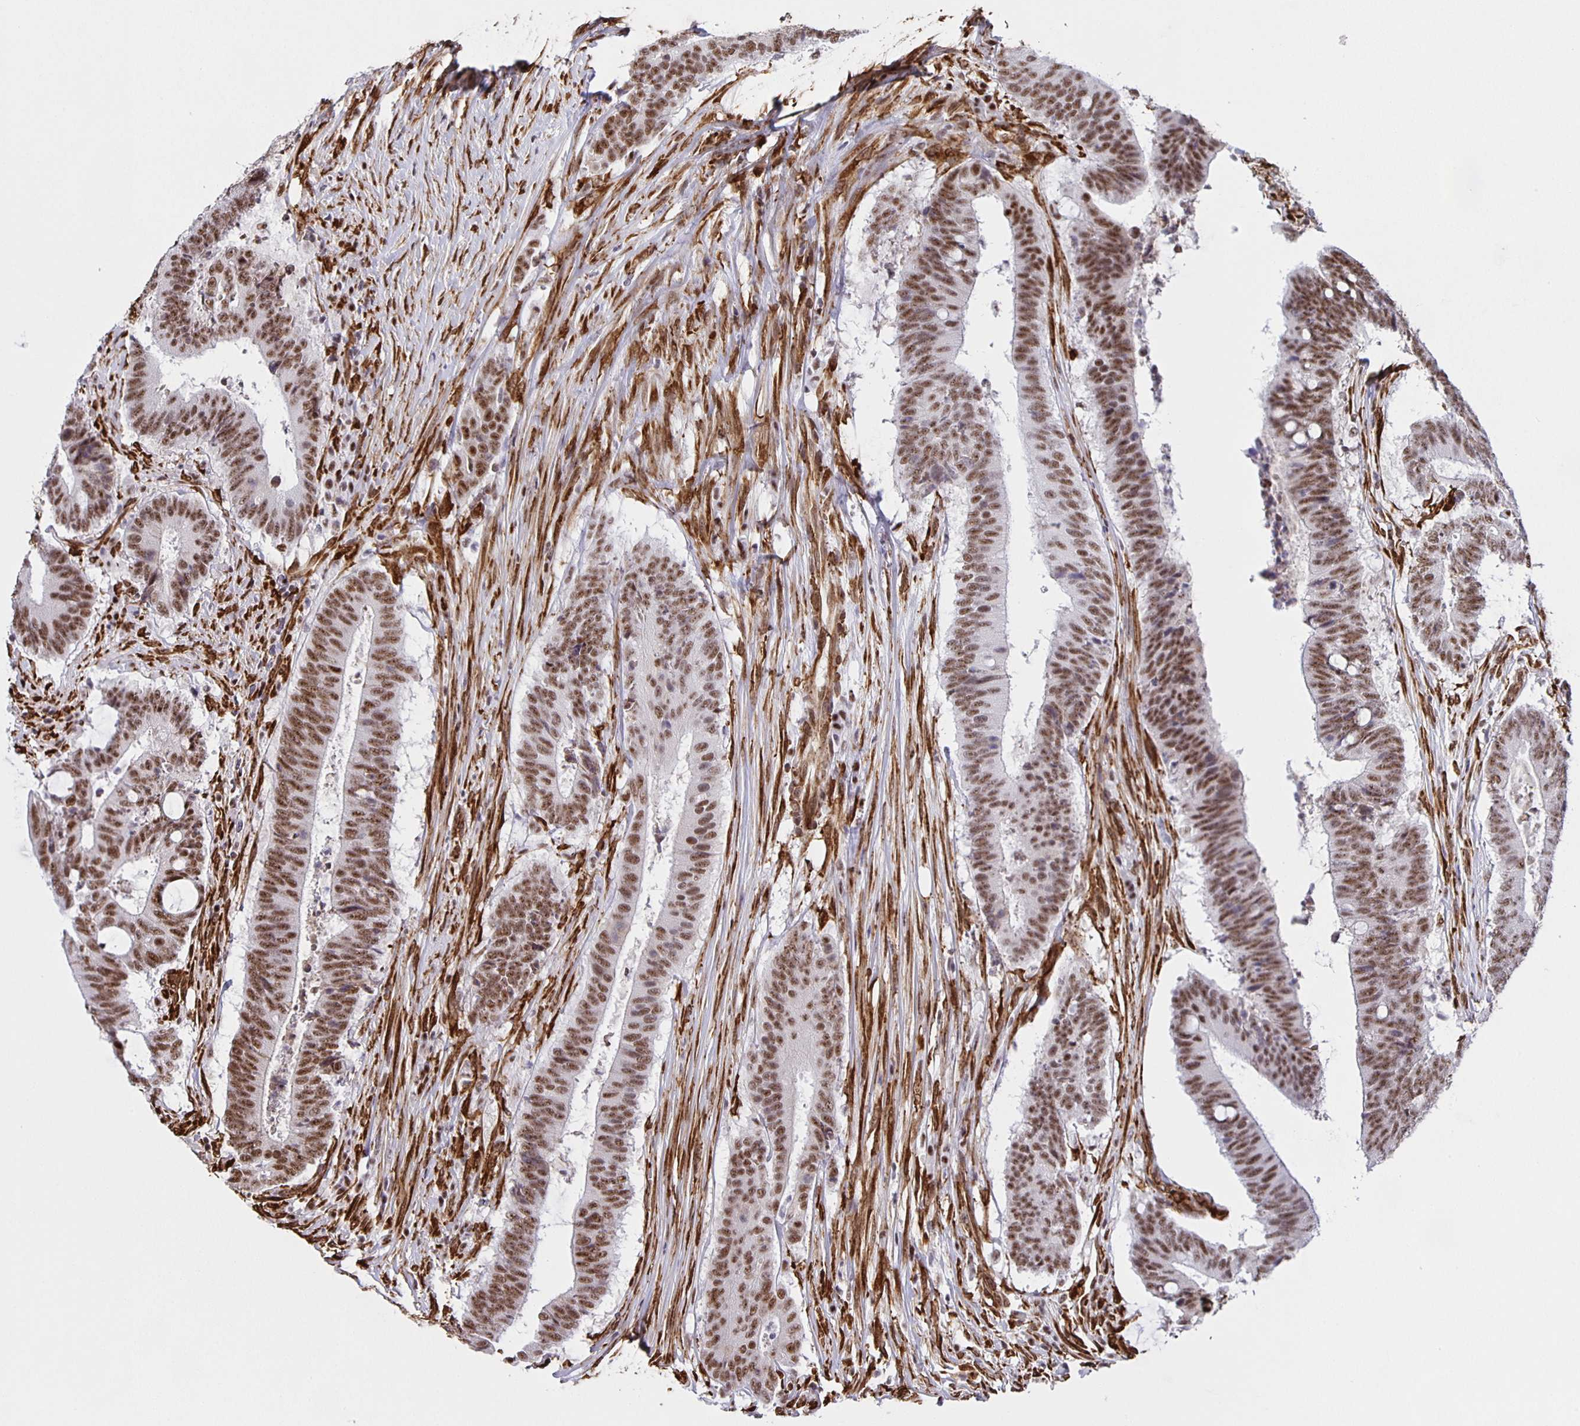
{"staining": {"intensity": "moderate", "quantity": ">75%", "location": "nuclear"}, "tissue": "colorectal cancer", "cell_type": "Tumor cells", "image_type": "cancer", "snomed": [{"axis": "morphology", "description": "Adenocarcinoma, NOS"}, {"axis": "topography", "description": "Colon"}], "caption": "Colorectal cancer (adenocarcinoma) was stained to show a protein in brown. There is medium levels of moderate nuclear expression in approximately >75% of tumor cells.", "gene": "ZRANB2", "patient": {"sex": "female", "age": 43}}